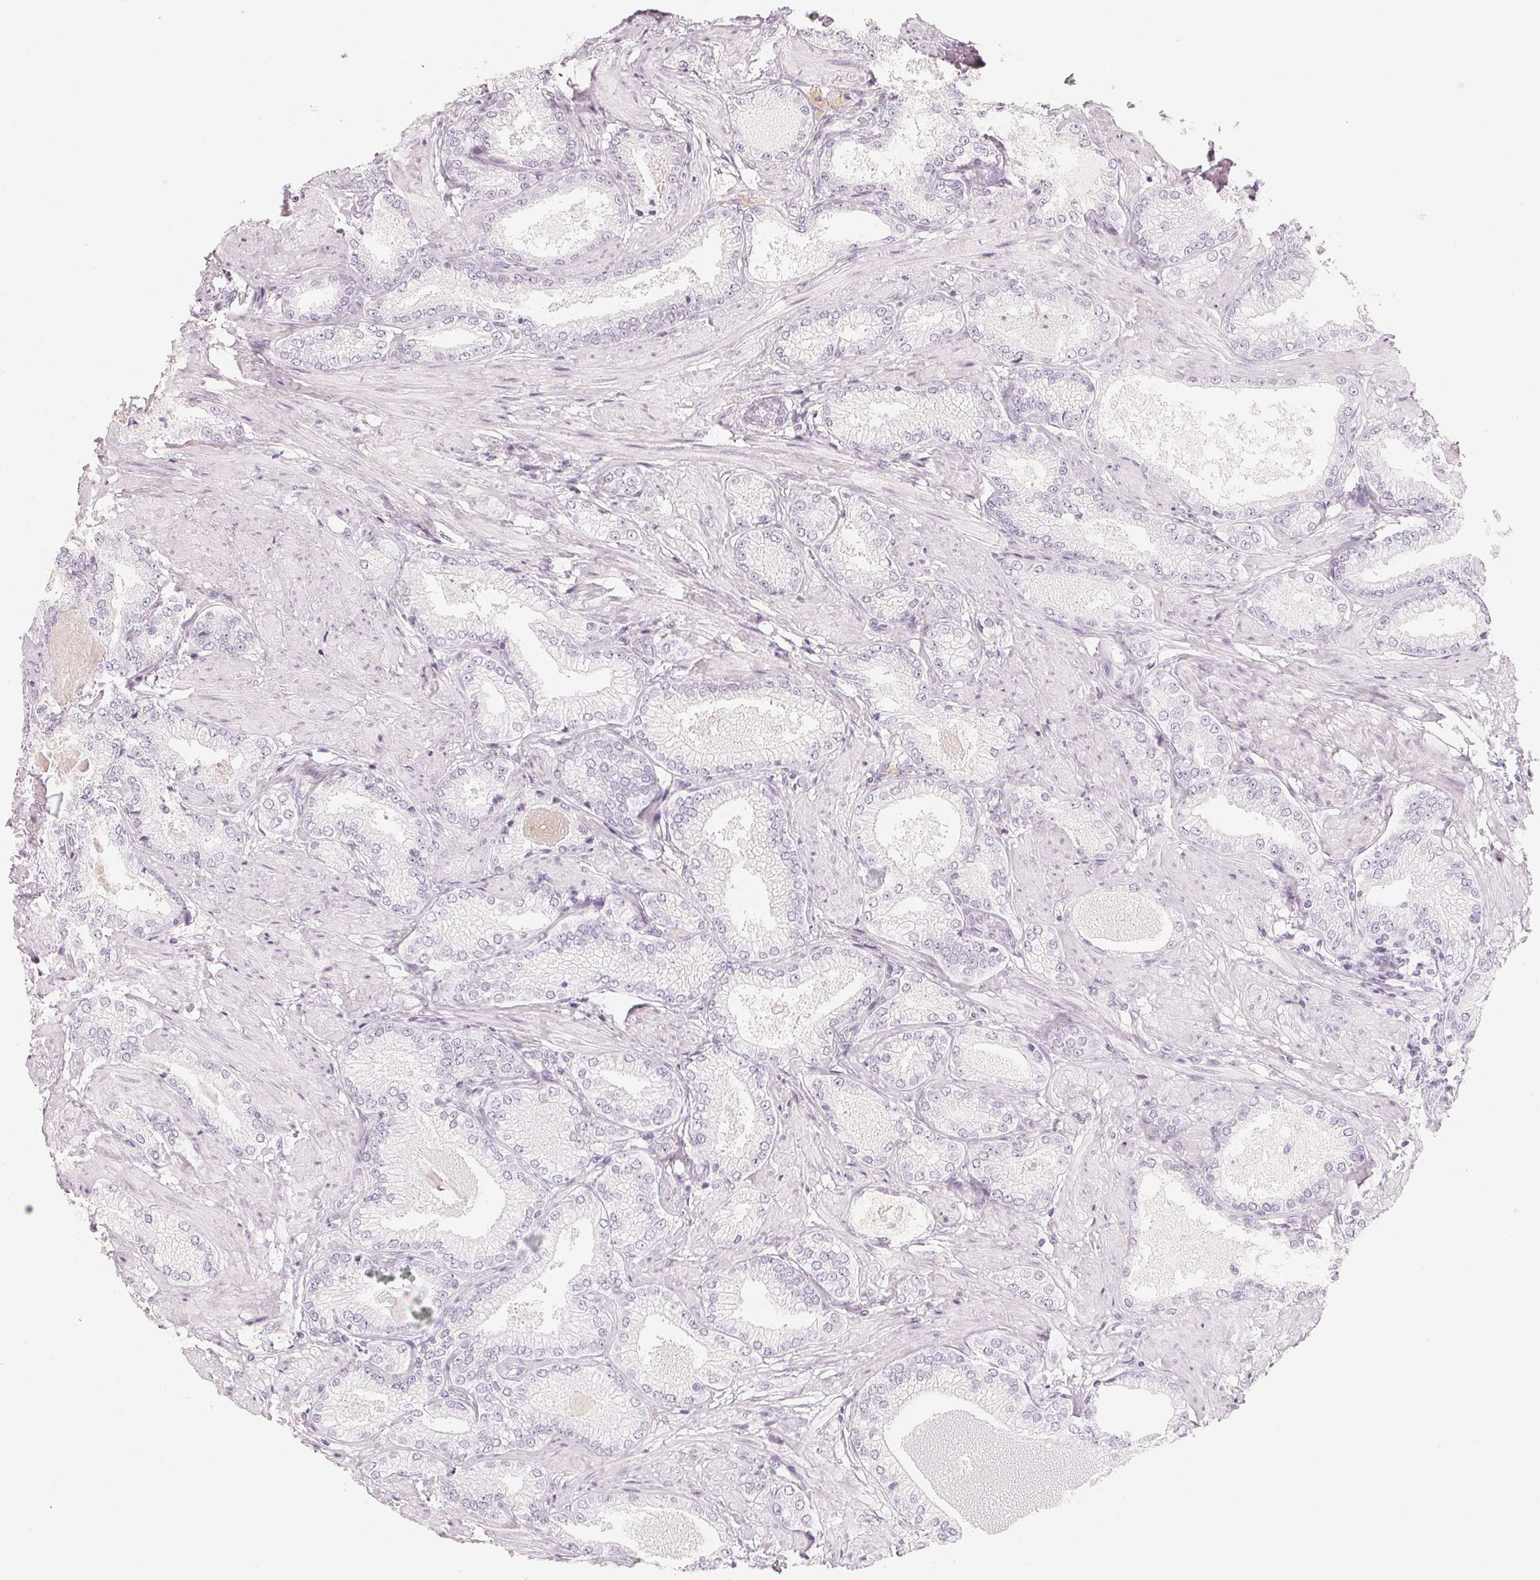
{"staining": {"intensity": "negative", "quantity": "none", "location": "none"}, "tissue": "prostate cancer", "cell_type": "Tumor cells", "image_type": "cancer", "snomed": [{"axis": "morphology", "description": "Adenocarcinoma, High grade"}, {"axis": "topography", "description": "Prostate and seminal vesicle, NOS"}], "caption": "Histopathology image shows no protein positivity in tumor cells of prostate high-grade adenocarcinoma tissue.", "gene": "SLC22A8", "patient": {"sex": "male", "age": 61}}